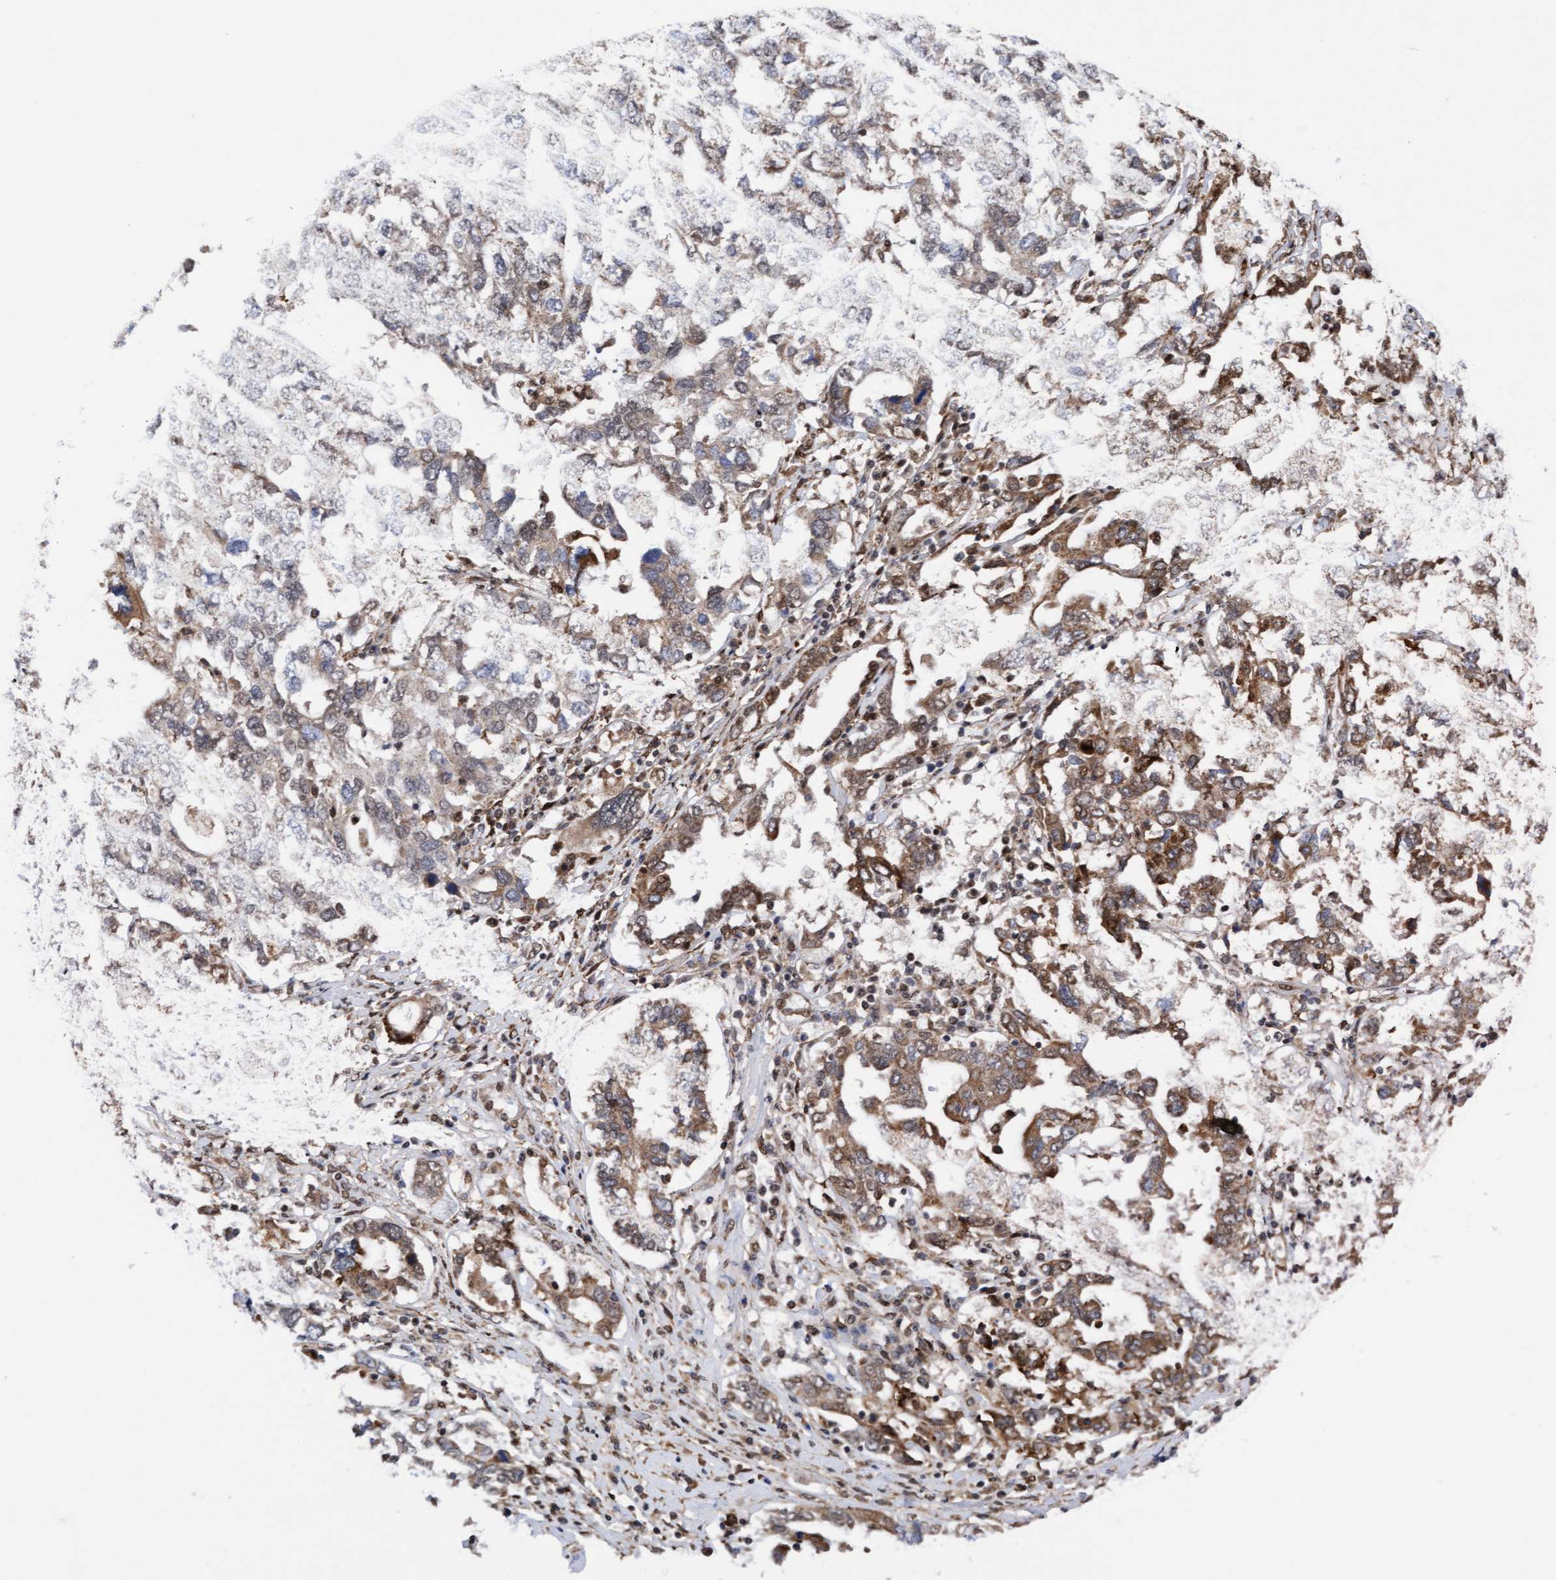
{"staining": {"intensity": "moderate", "quantity": ">75%", "location": "cytoplasmic/membranous"}, "tissue": "ovarian cancer", "cell_type": "Tumor cells", "image_type": "cancer", "snomed": [{"axis": "morphology", "description": "Carcinoma, endometroid"}, {"axis": "topography", "description": "Ovary"}], "caption": "Protein expression analysis of human ovarian cancer reveals moderate cytoplasmic/membranous staining in about >75% of tumor cells.", "gene": "TANC2", "patient": {"sex": "female", "age": 62}}